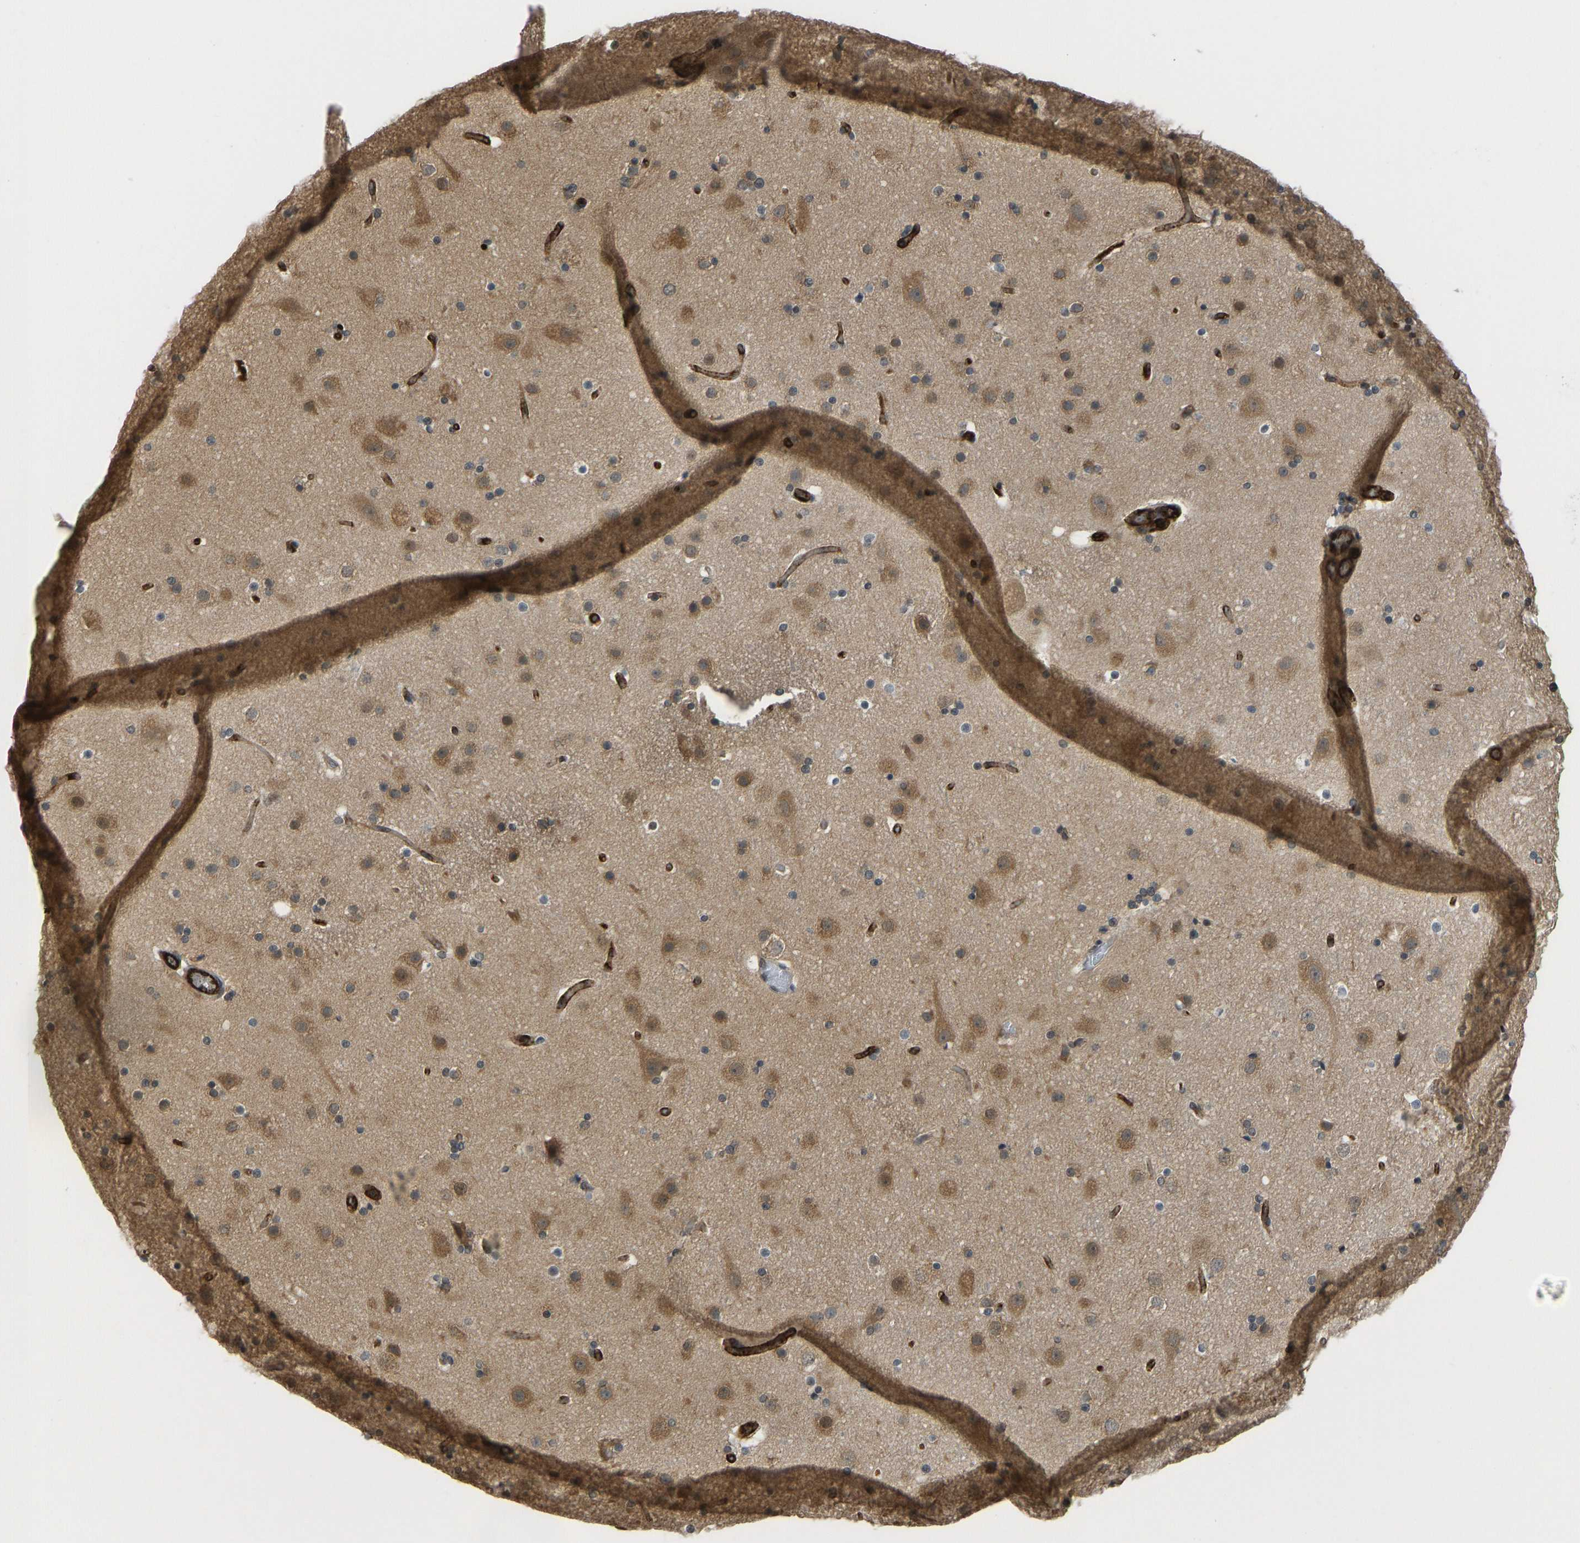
{"staining": {"intensity": "strong", "quantity": ">75%", "location": "cytoplasmic/membranous"}, "tissue": "cerebral cortex", "cell_type": "Endothelial cells", "image_type": "normal", "snomed": [{"axis": "morphology", "description": "Normal tissue, NOS"}, {"axis": "topography", "description": "Cerebral cortex"}], "caption": "Protein staining by immunohistochemistry displays strong cytoplasmic/membranous positivity in approximately >75% of endothelial cells in benign cerebral cortex. The staining is performed using DAB brown chromogen to label protein expression. The nuclei are counter-stained blue using hematoxylin.", "gene": "CCT8", "patient": {"sex": "male", "age": 57}}